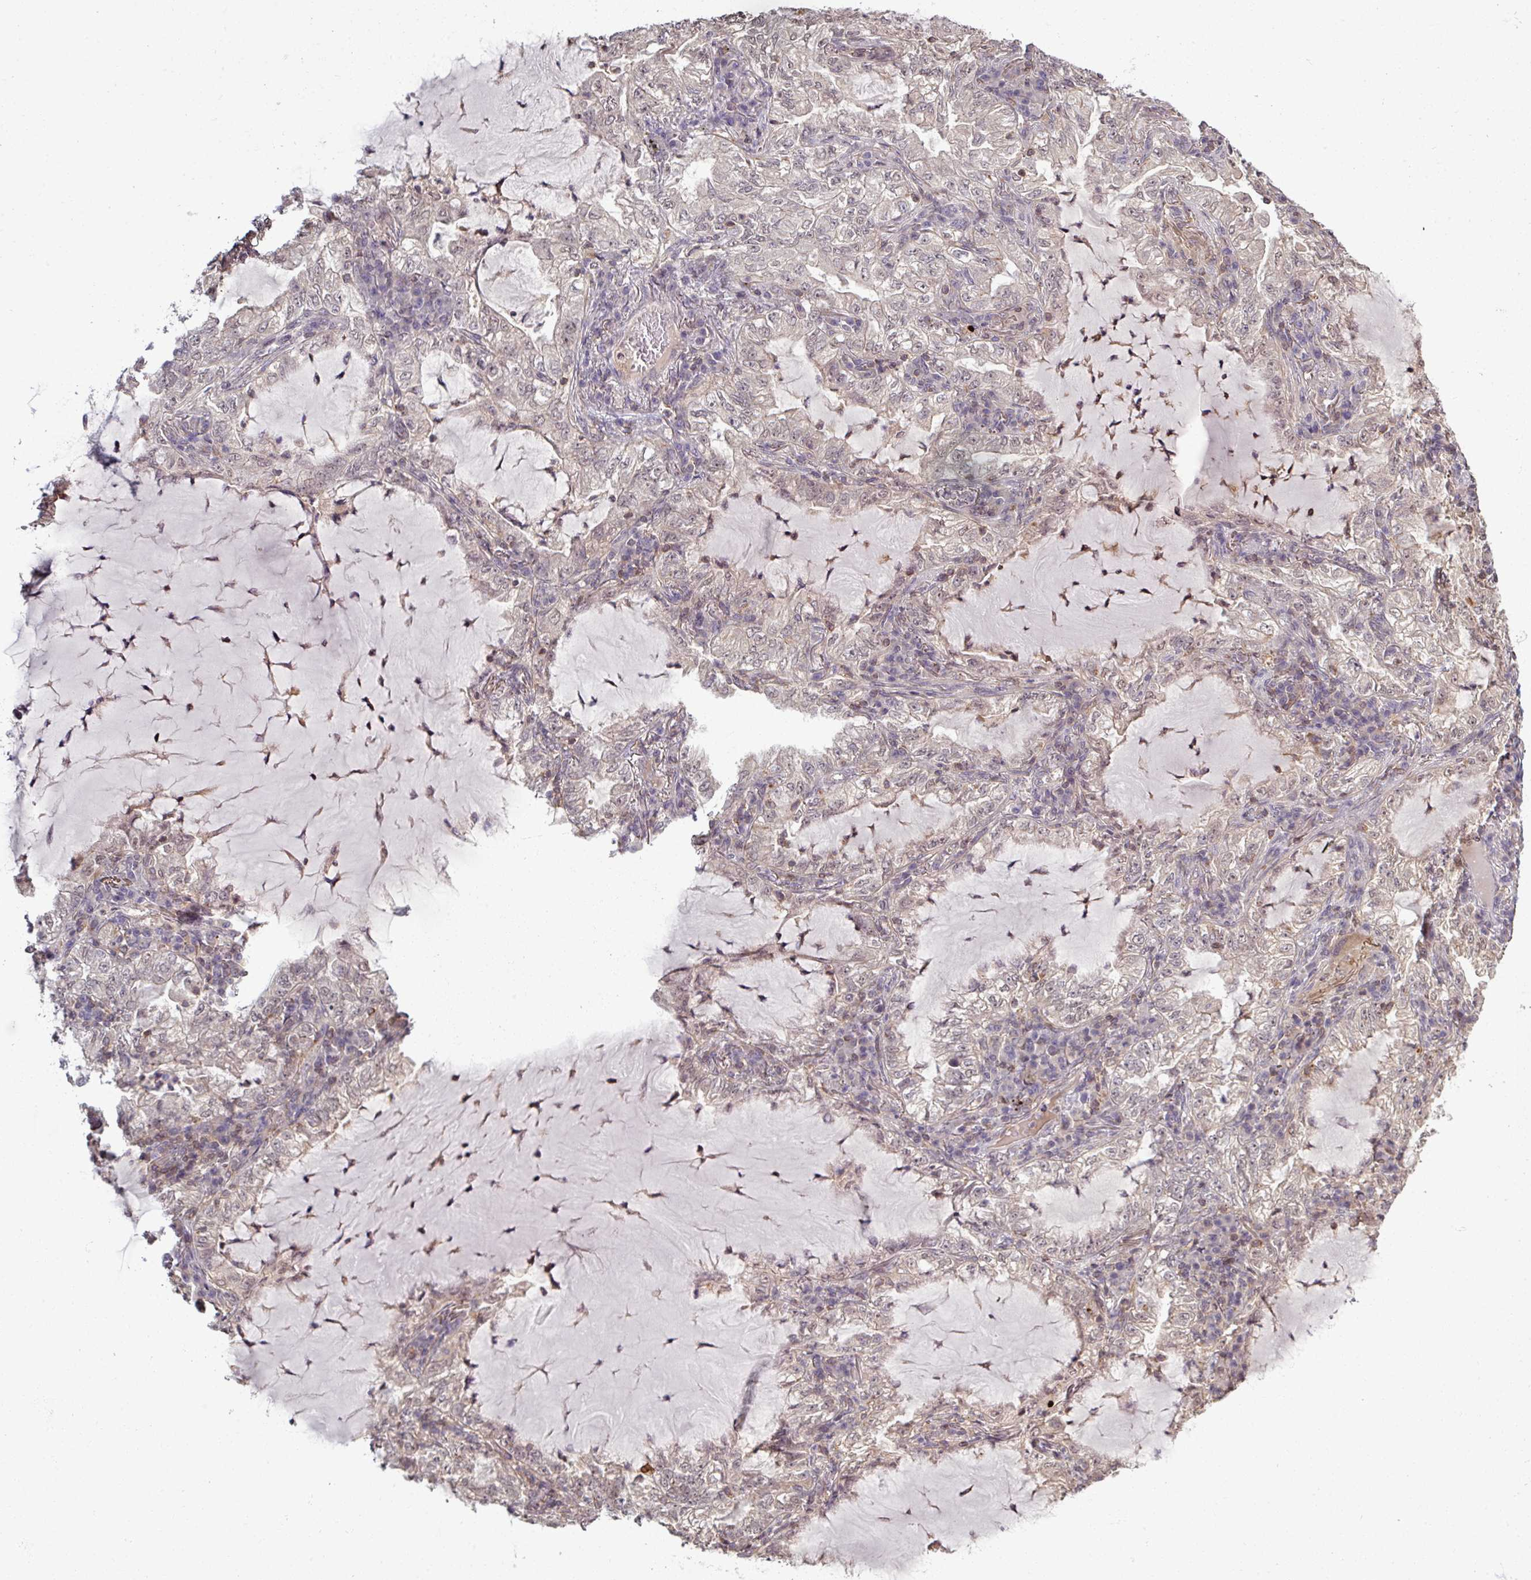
{"staining": {"intensity": "weak", "quantity": "<25%", "location": "cytoplasmic/membranous"}, "tissue": "lung cancer", "cell_type": "Tumor cells", "image_type": "cancer", "snomed": [{"axis": "morphology", "description": "Adenocarcinoma, NOS"}, {"axis": "topography", "description": "Lung"}], "caption": "Immunohistochemistry micrograph of lung cancer stained for a protein (brown), which demonstrates no expression in tumor cells.", "gene": "TUSC3", "patient": {"sex": "female", "age": 73}}